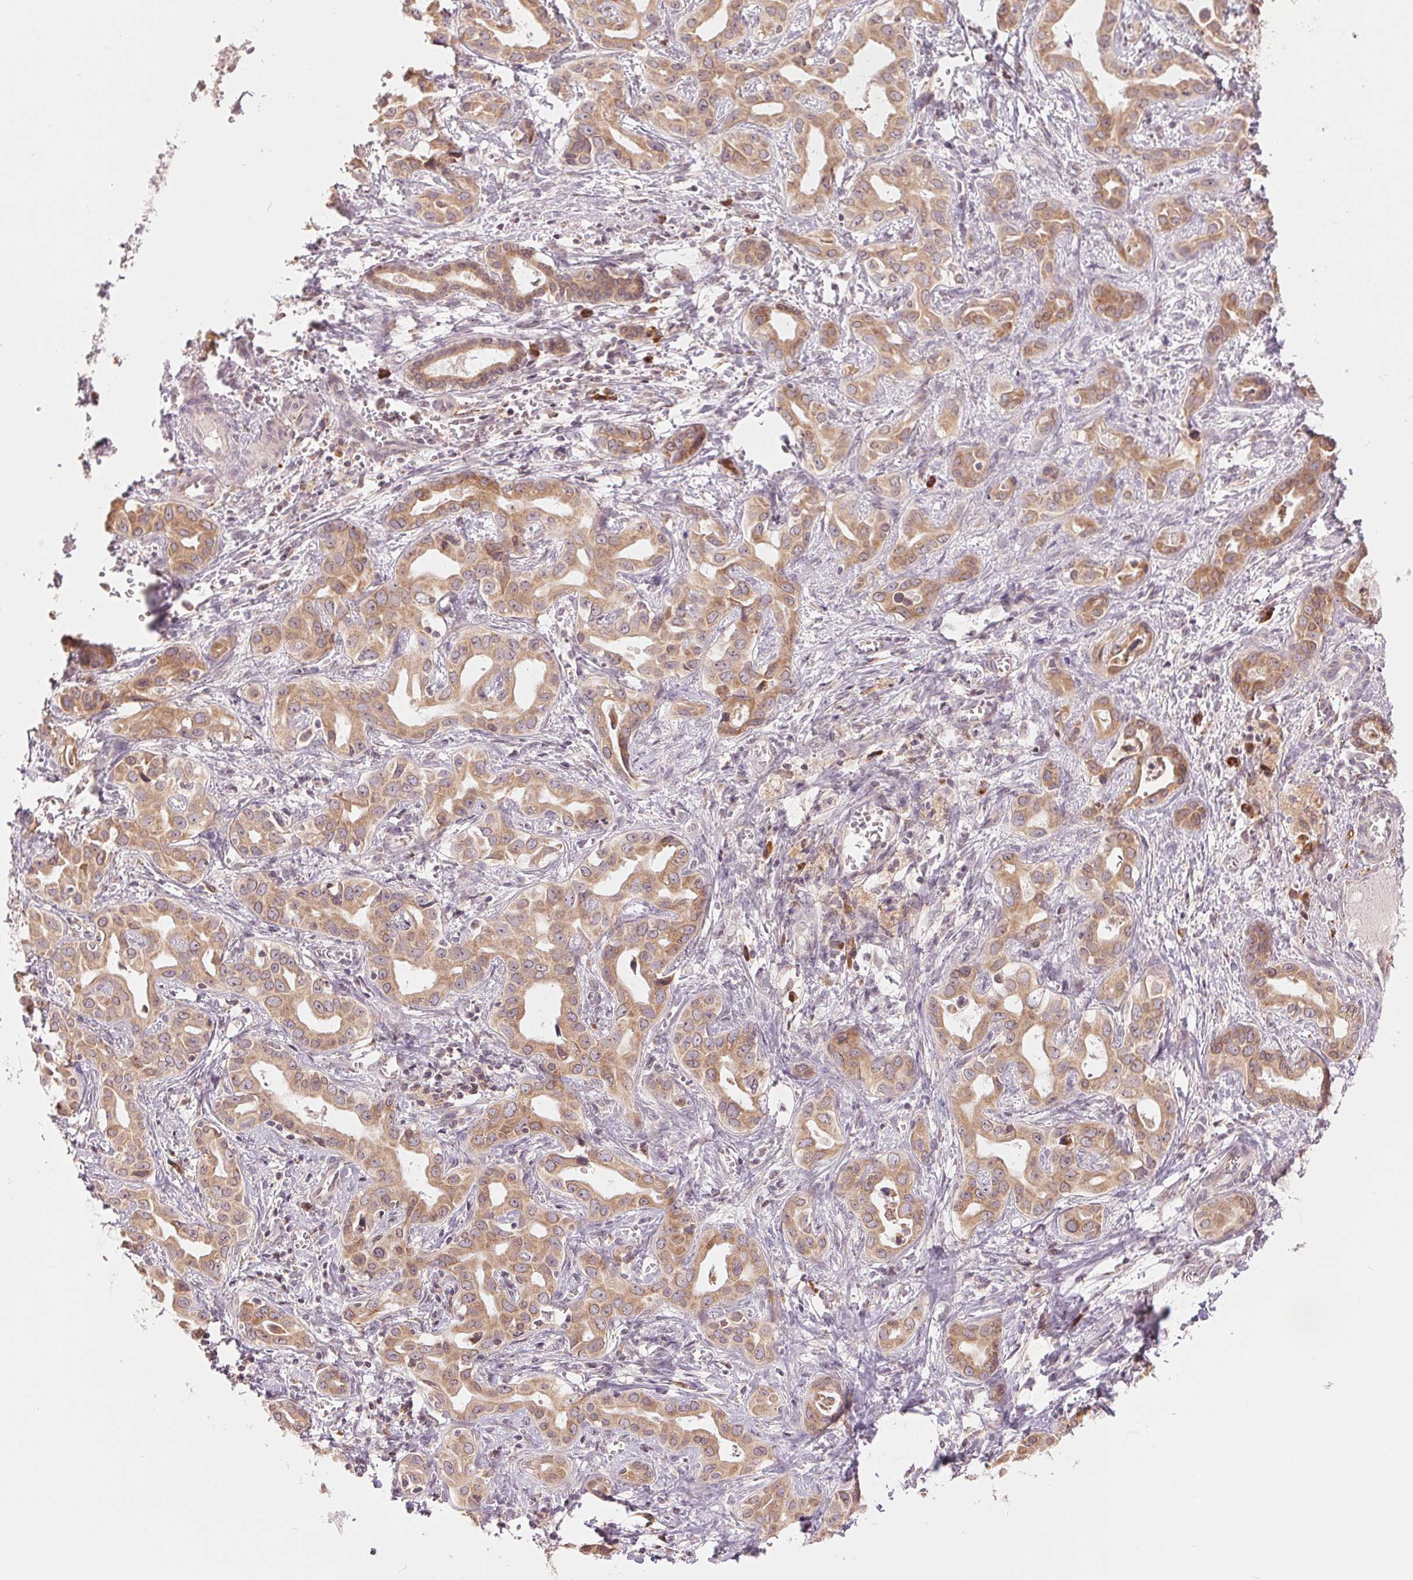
{"staining": {"intensity": "moderate", "quantity": ">75%", "location": "cytoplasmic/membranous"}, "tissue": "liver cancer", "cell_type": "Tumor cells", "image_type": "cancer", "snomed": [{"axis": "morphology", "description": "Cholangiocarcinoma"}, {"axis": "topography", "description": "Liver"}], "caption": "Protein analysis of liver cholangiocarcinoma tissue displays moderate cytoplasmic/membranous staining in about >75% of tumor cells. Immunohistochemistry (ihc) stains the protein of interest in brown and the nuclei are stained blue.", "gene": "TECR", "patient": {"sex": "female", "age": 65}}